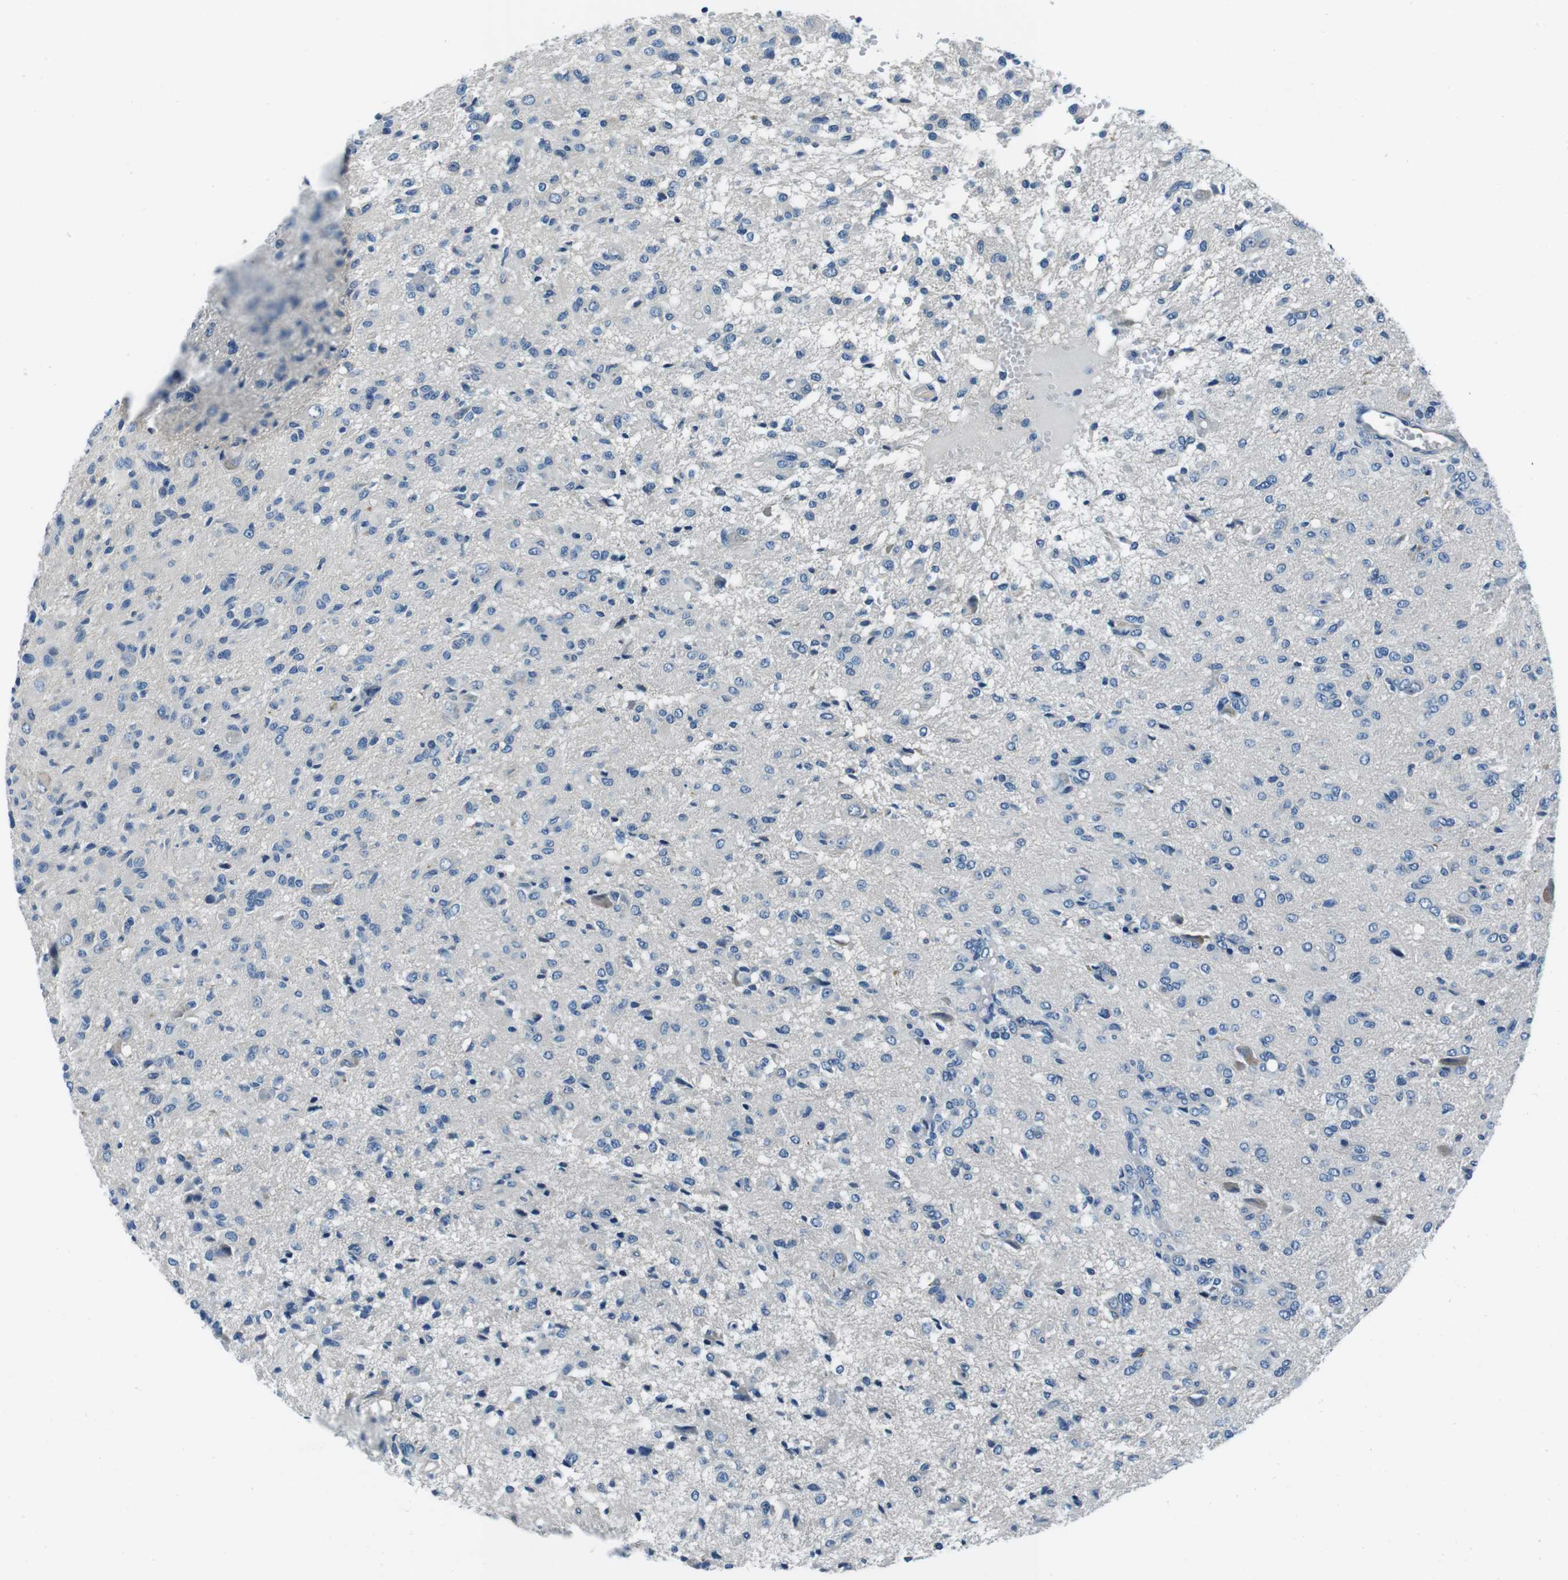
{"staining": {"intensity": "weak", "quantity": "<25%", "location": "cytoplasmic/membranous"}, "tissue": "glioma", "cell_type": "Tumor cells", "image_type": "cancer", "snomed": [{"axis": "morphology", "description": "Glioma, malignant, High grade"}, {"axis": "topography", "description": "Brain"}], "caption": "Tumor cells are negative for brown protein staining in malignant high-grade glioma.", "gene": "CASQ1", "patient": {"sex": "female", "age": 59}}